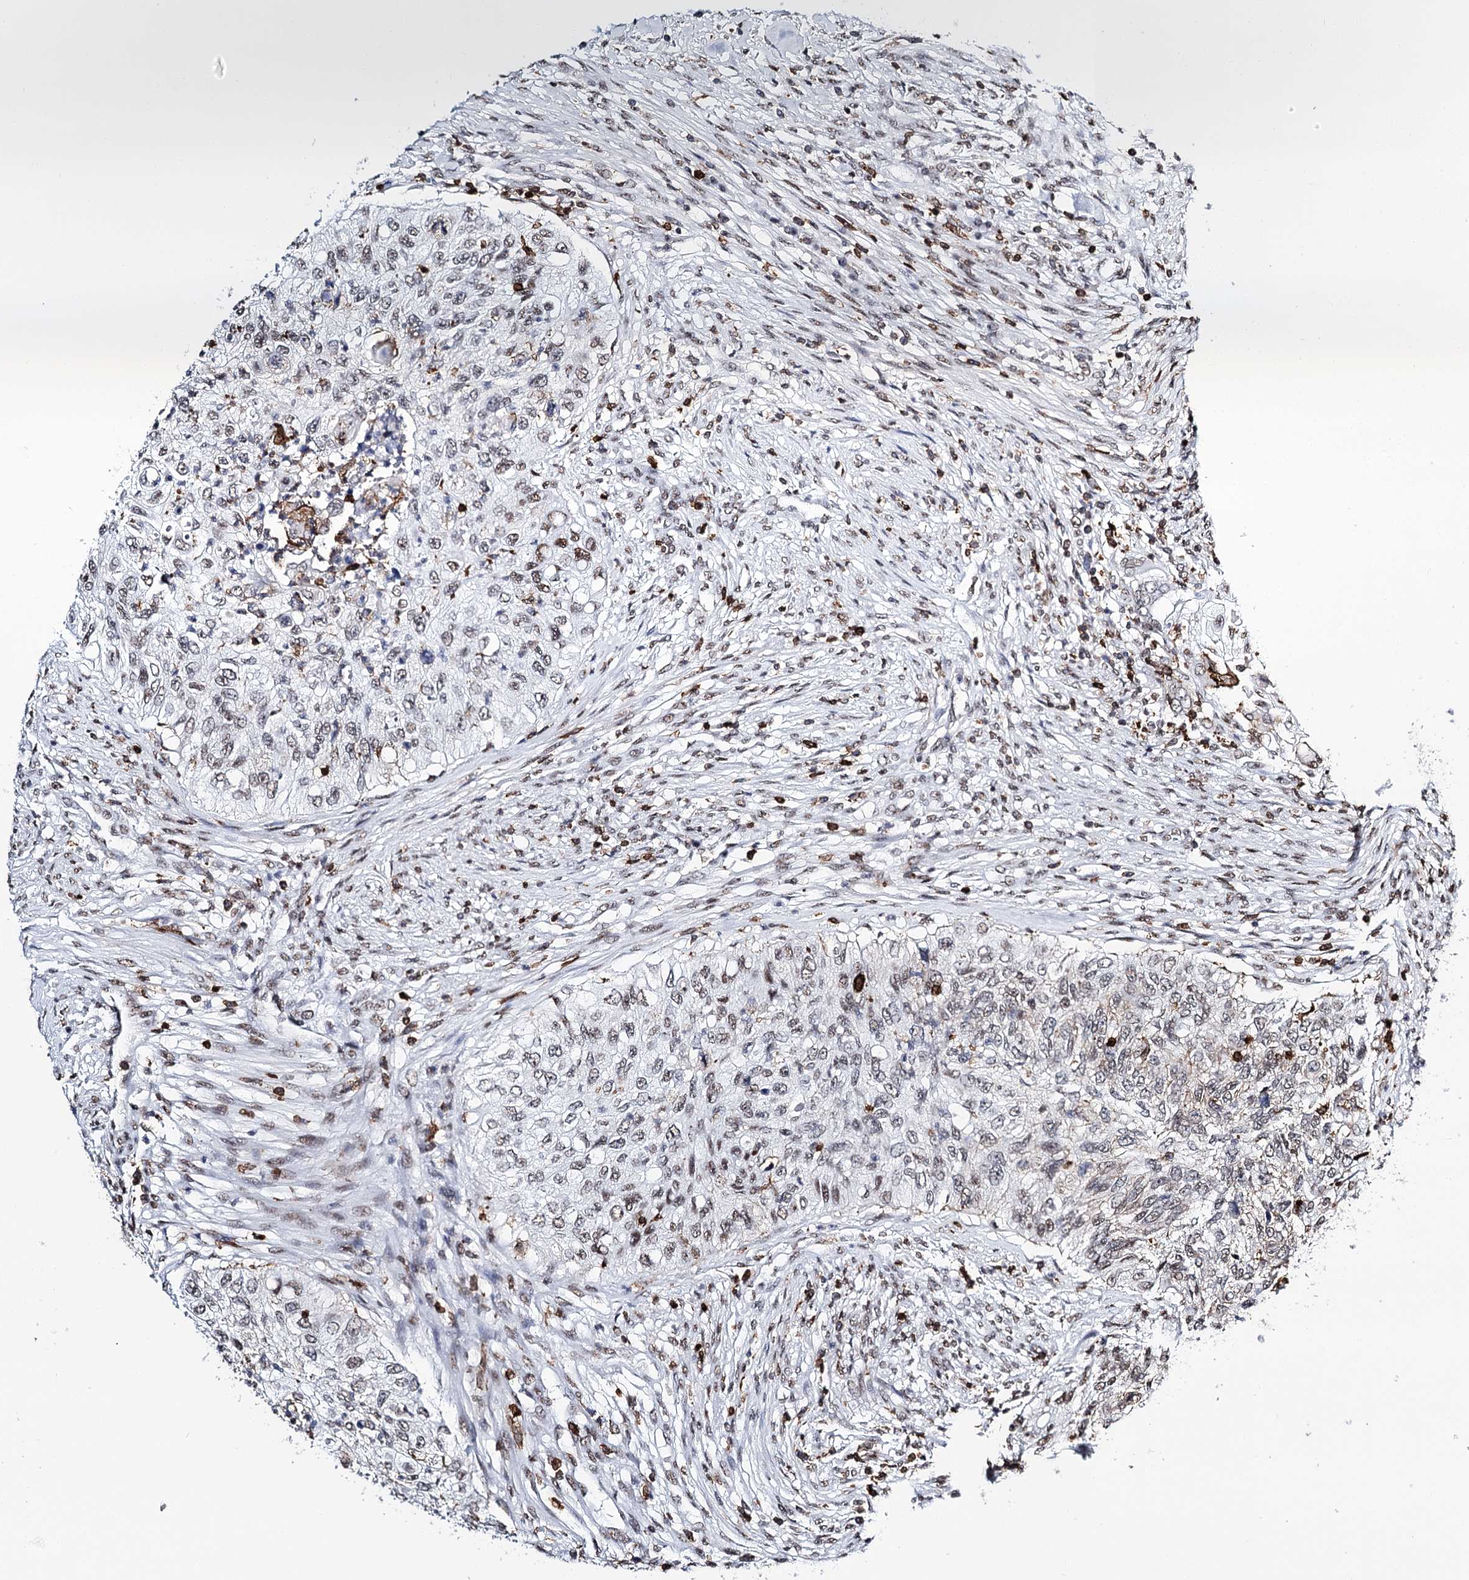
{"staining": {"intensity": "weak", "quantity": "<25%", "location": "nuclear"}, "tissue": "urothelial cancer", "cell_type": "Tumor cells", "image_type": "cancer", "snomed": [{"axis": "morphology", "description": "Urothelial carcinoma, High grade"}, {"axis": "topography", "description": "Urinary bladder"}], "caption": "High power microscopy histopathology image of an IHC histopathology image of urothelial cancer, revealing no significant staining in tumor cells. The staining was performed using DAB (3,3'-diaminobenzidine) to visualize the protein expression in brown, while the nuclei were stained in blue with hematoxylin (Magnification: 20x).", "gene": "BARD1", "patient": {"sex": "female", "age": 60}}